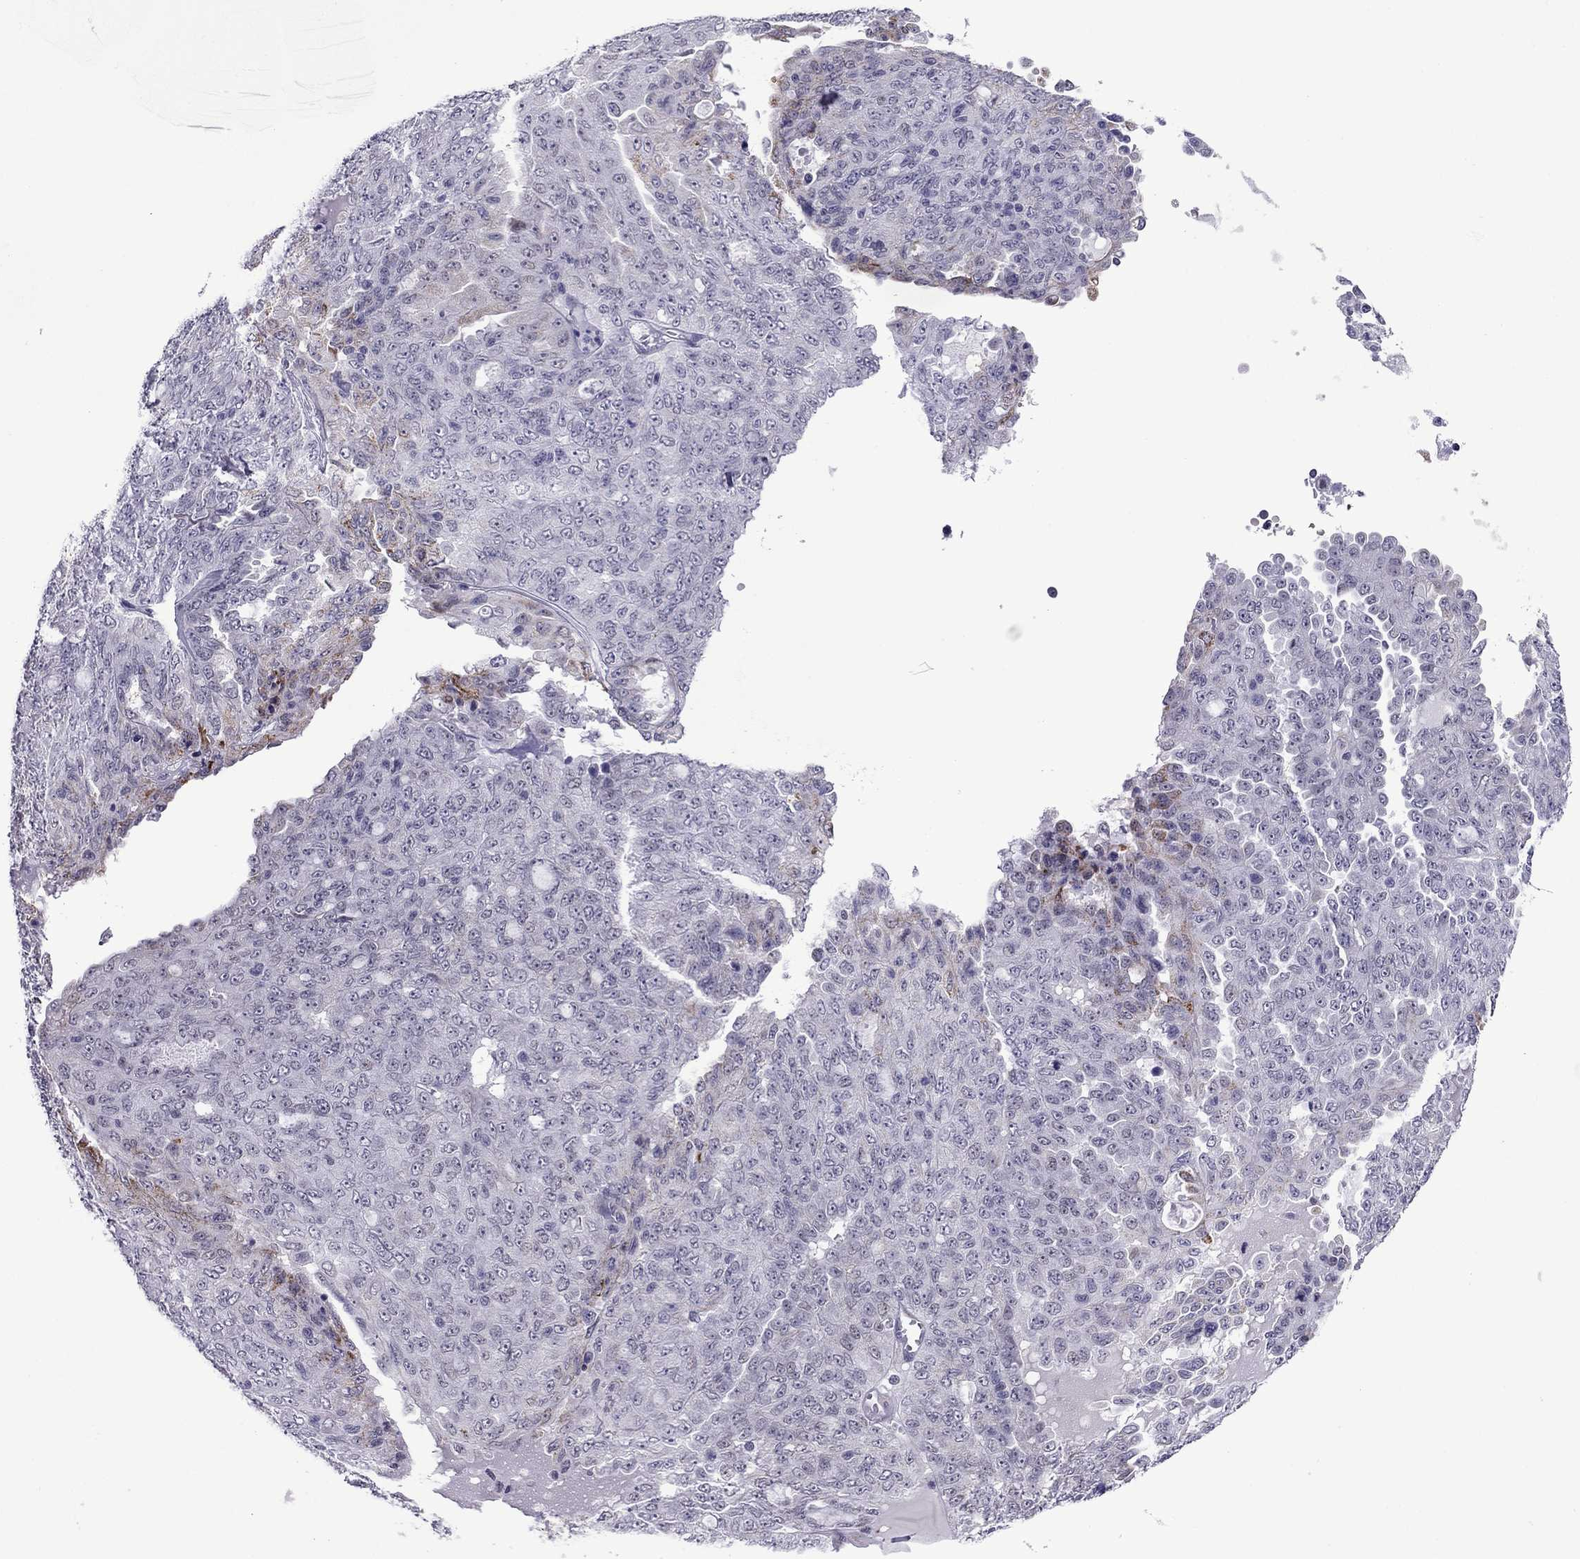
{"staining": {"intensity": "negative", "quantity": "none", "location": "none"}, "tissue": "ovarian cancer", "cell_type": "Tumor cells", "image_type": "cancer", "snomed": [{"axis": "morphology", "description": "Cystadenocarcinoma, serous, NOS"}, {"axis": "topography", "description": "Ovary"}], "caption": "High magnification brightfield microscopy of serous cystadenocarcinoma (ovarian) stained with DAB (brown) and counterstained with hematoxylin (blue): tumor cells show no significant positivity.", "gene": "ZNF646", "patient": {"sex": "female", "age": 71}}